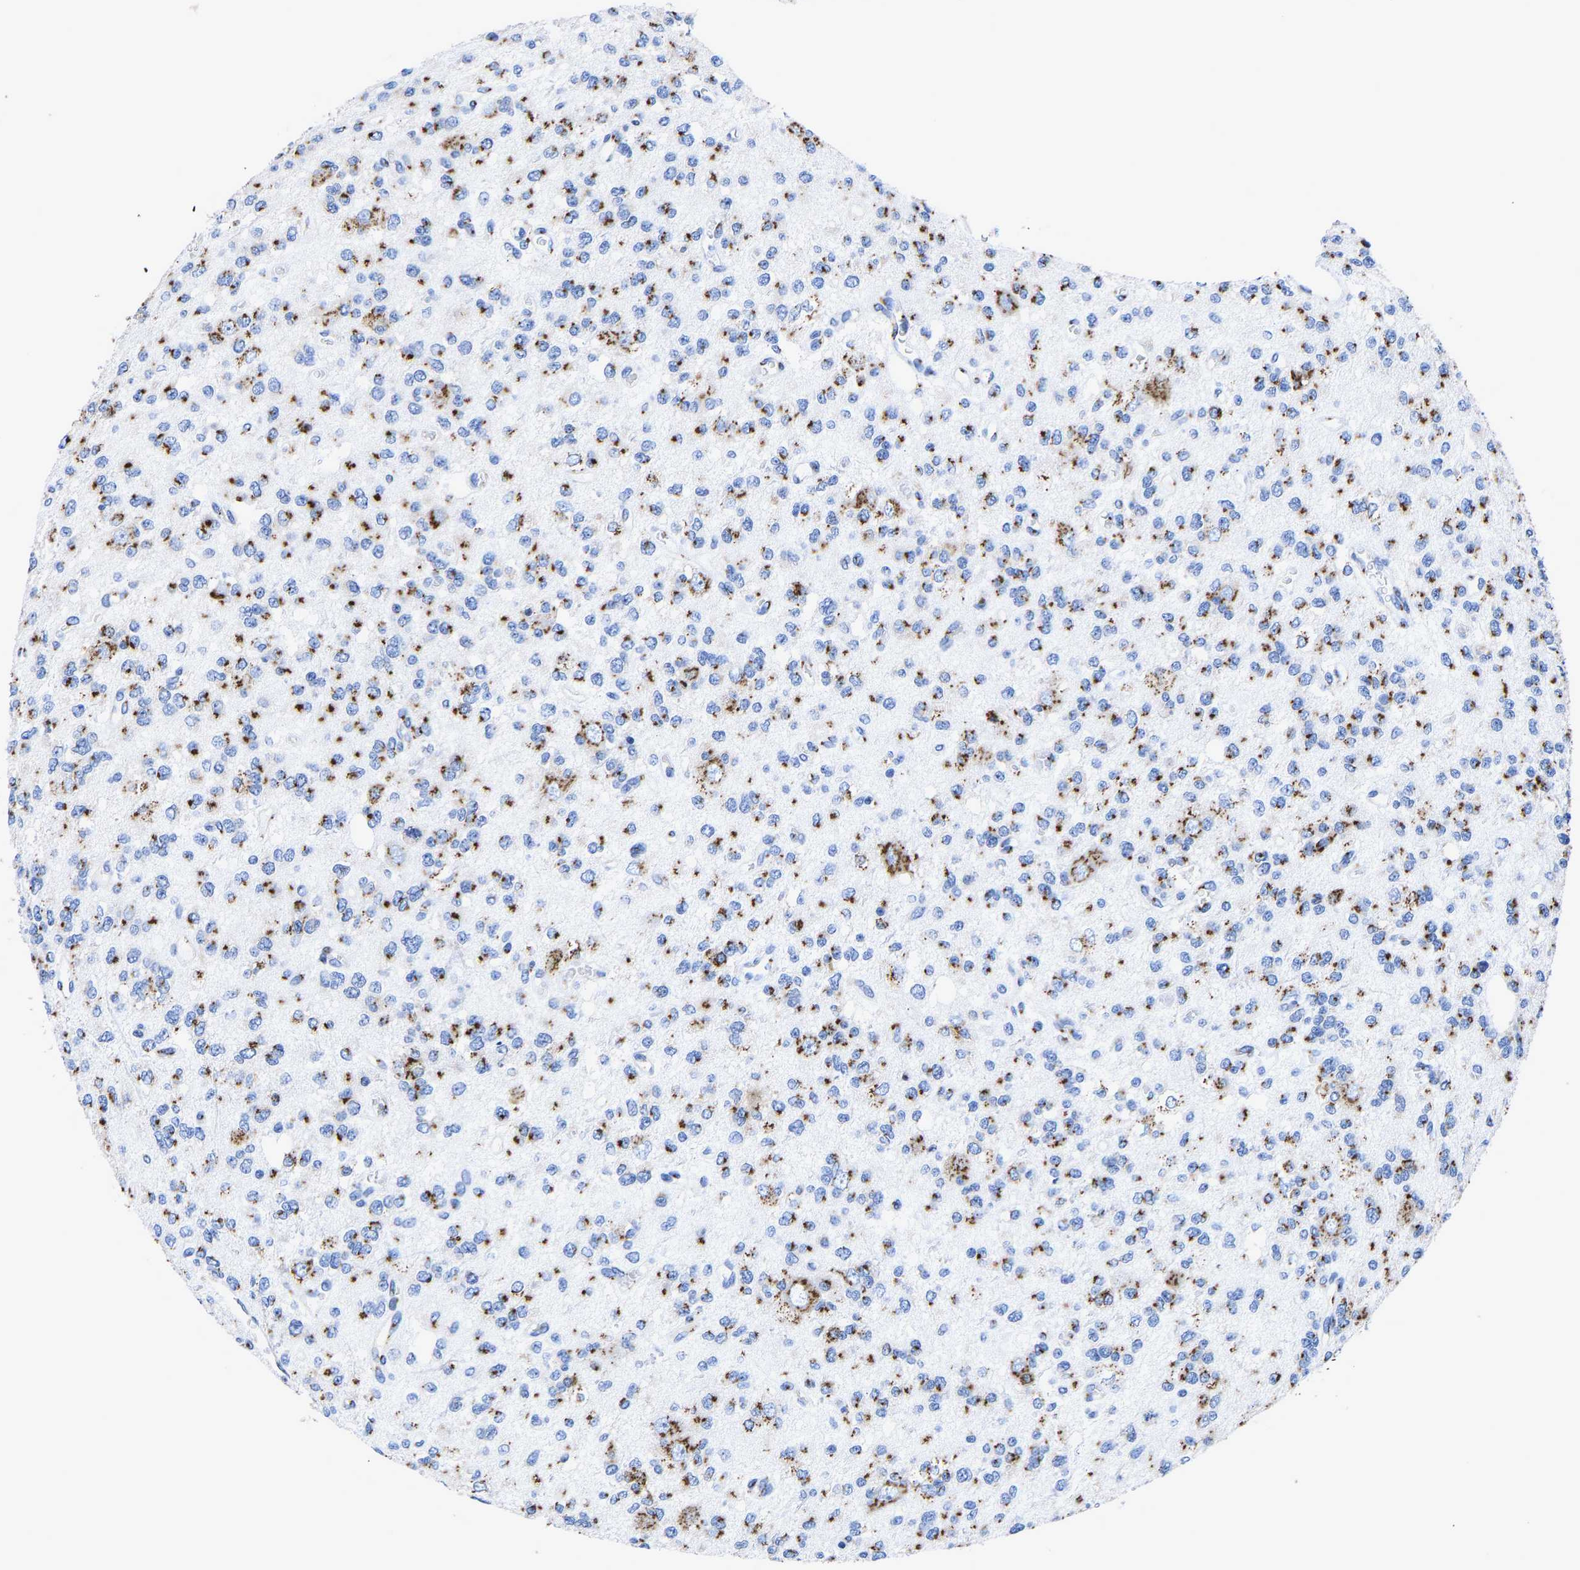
{"staining": {"intensity": "strong", "quantity": "25%-75%", "location": "cytoplasmic/membranous"}, "tissue": "glioma", "cell_type": "Tumor cells", "image_type": "cancer", "snomed": [{"axis": "morphology", "description": "Glioma, malignant, Low grade"}, {"axis": "topography", "description": "Brain"}], "caption": "A histopathology image of low-grade glioma (malignant) stained for a protein reveals strong cytoplasmic/membranous brown staining in tumor cells. The staining was performed using DAB, with brown indicating positive protein expression. Nuclei are stained blue with hematoxylin.", "gene": "TMEM87A", "patient": {"sex": "male", "age": 38}}